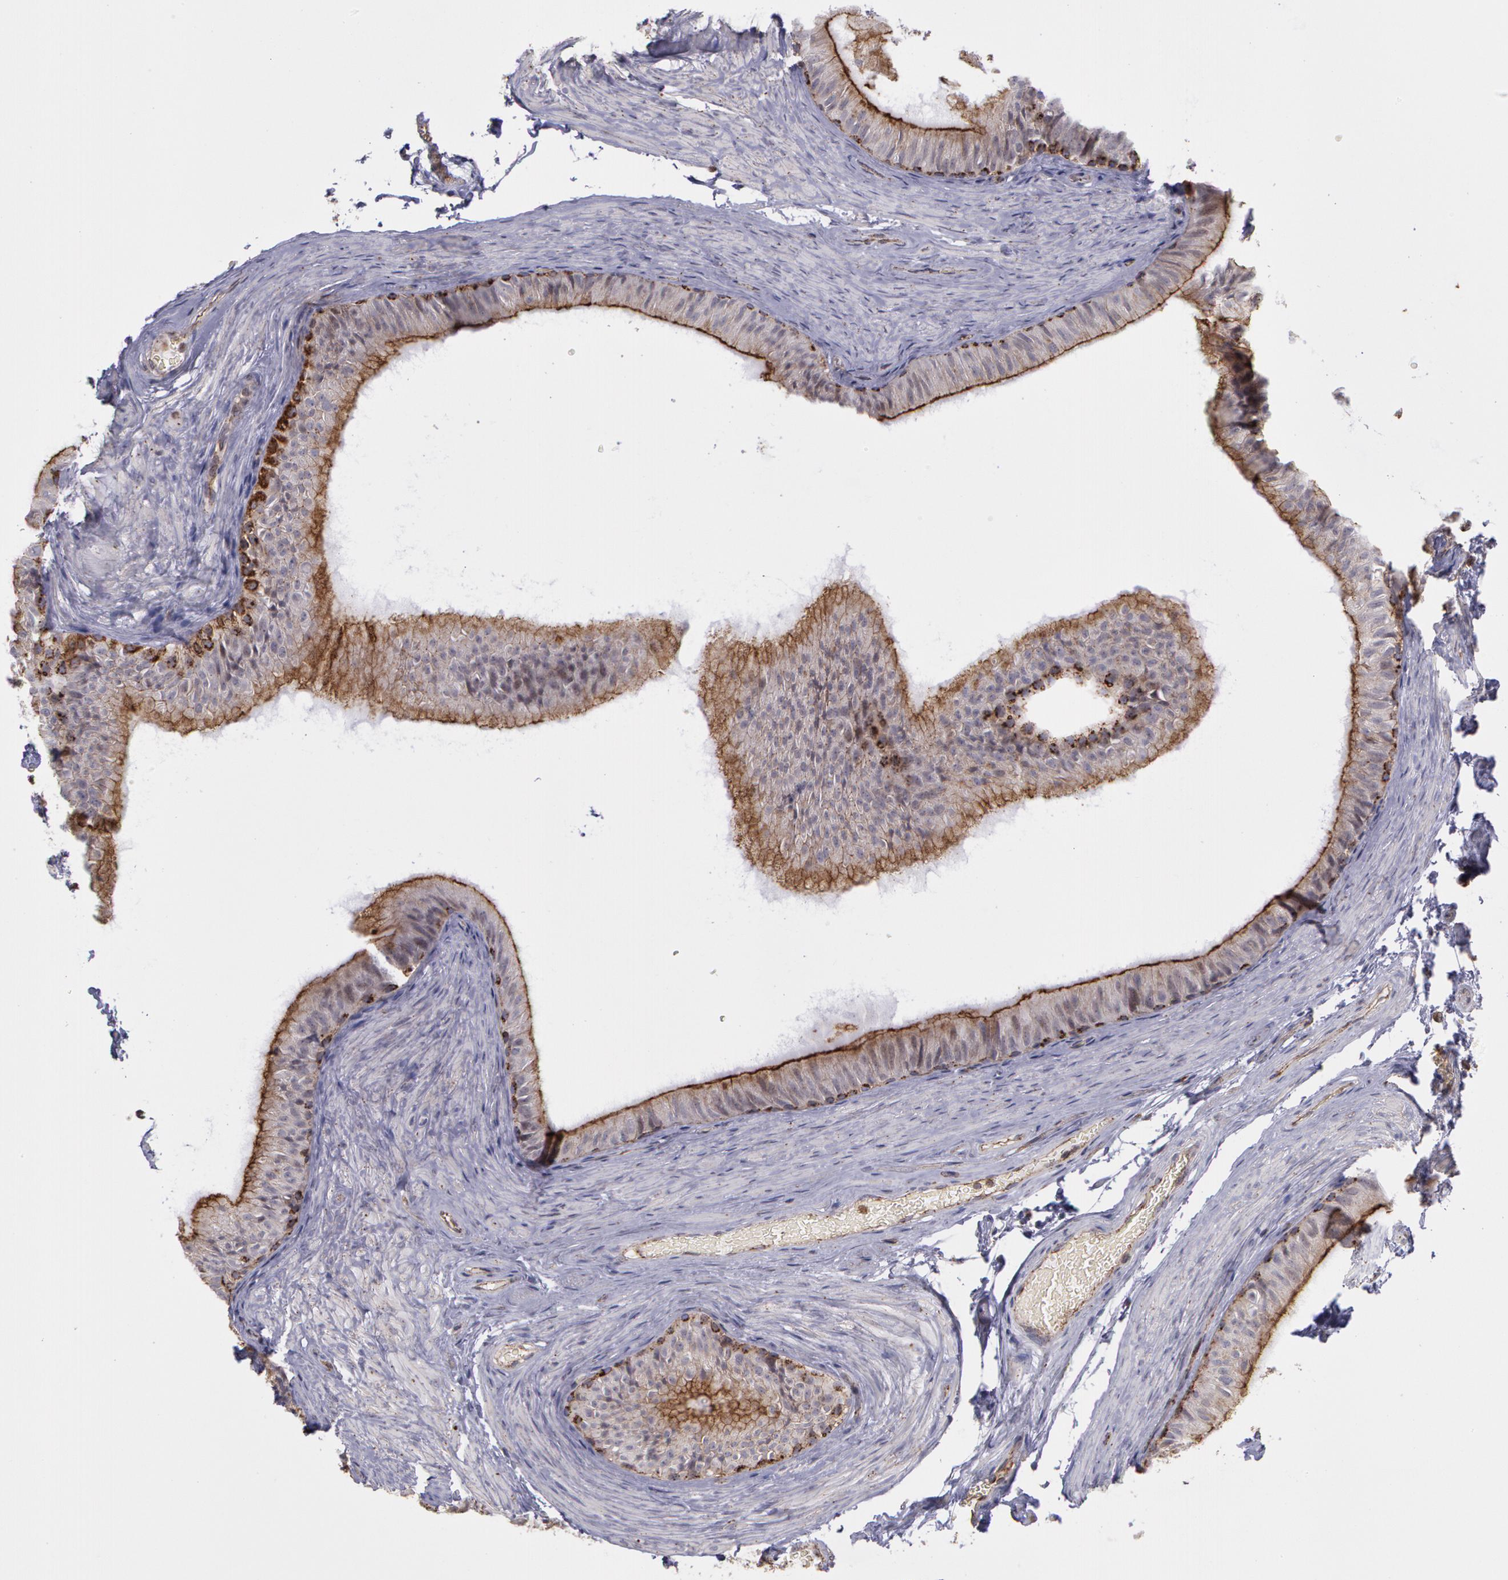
{"staining": {"intensity": "moderate", "quantity": ">75%", "location": "cytoplasmic/membranous"}, "tissue": "epididymis", "cell_type": "Glandular cells", "image_type": "normal", "snomed": [{"axis": "morphology", "description": "Normal tissue, NOS"}, {"axis": "topography", "description": "Testis"}, {"axis": "topography", "description": "Epididymis"}], "caption": "IHC micrograph of unremarkable human epididymis stained for a protein (brown), which exhibits medium levels of moderate cytoplasmic/membranous positivity in approximately >75% of glandular cells.", "gene": "FLOT2", "patient": {"sex": "male", "age": 36}}